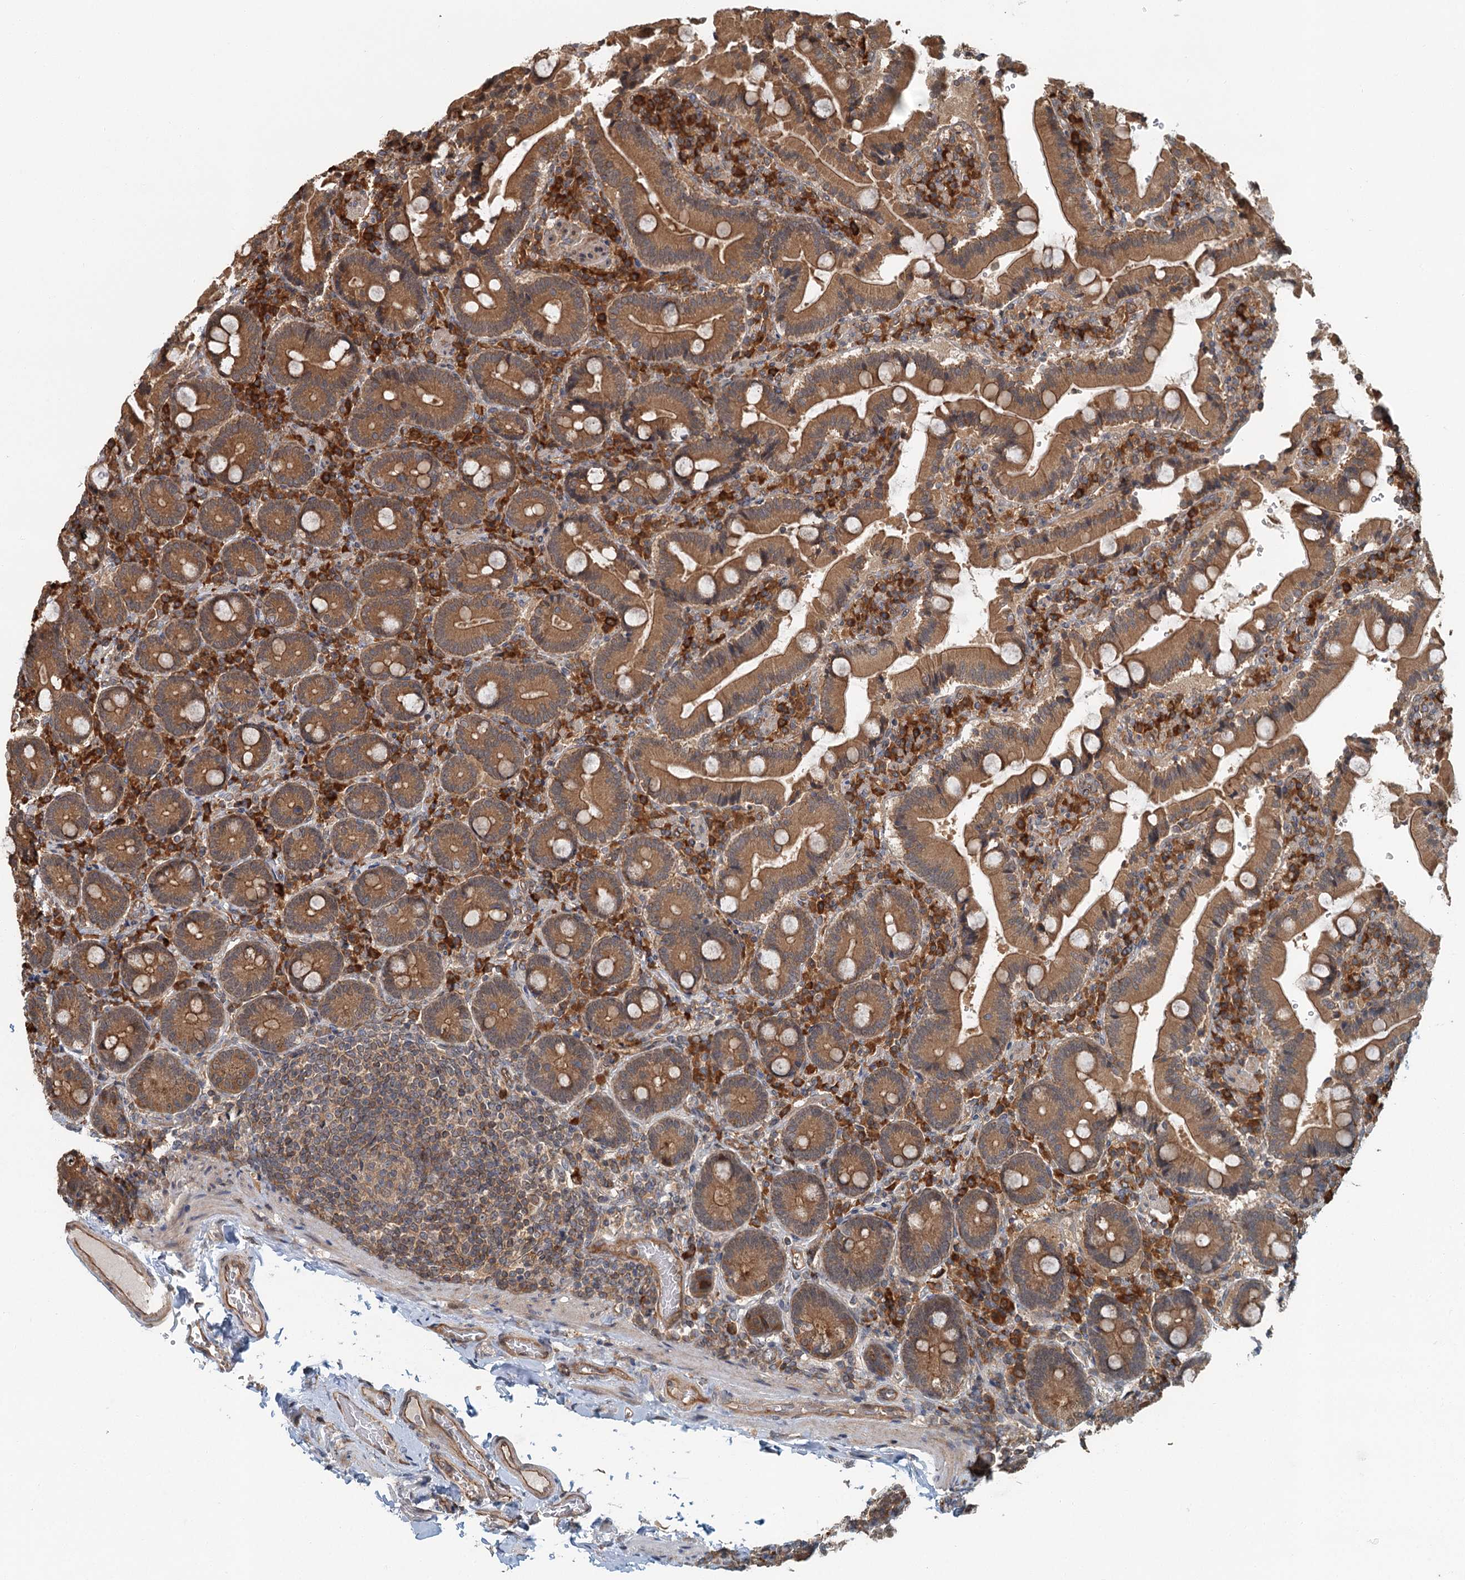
{"staining": {"intensity": "moderate", "quantity": ">75%", "location": "cytoplasmic/membranous"}, "tissue": "duodenum", "cell_type": "Glandular cells", "image_type": "normal", "snomed": [{"axis": "morphology", "description": "Normal tissue, NOS"}, {"axis": "topography", "description": "Duodenum"}], "caption": "The histopathology image reveals immunohistochemical staining of benign duodenum. There is moderate cytoplasmic/membranous expression is identified in about >75% of glandular cells.", "gene": "ZNF527", "patient": {"sex": "female", "age": 62}}